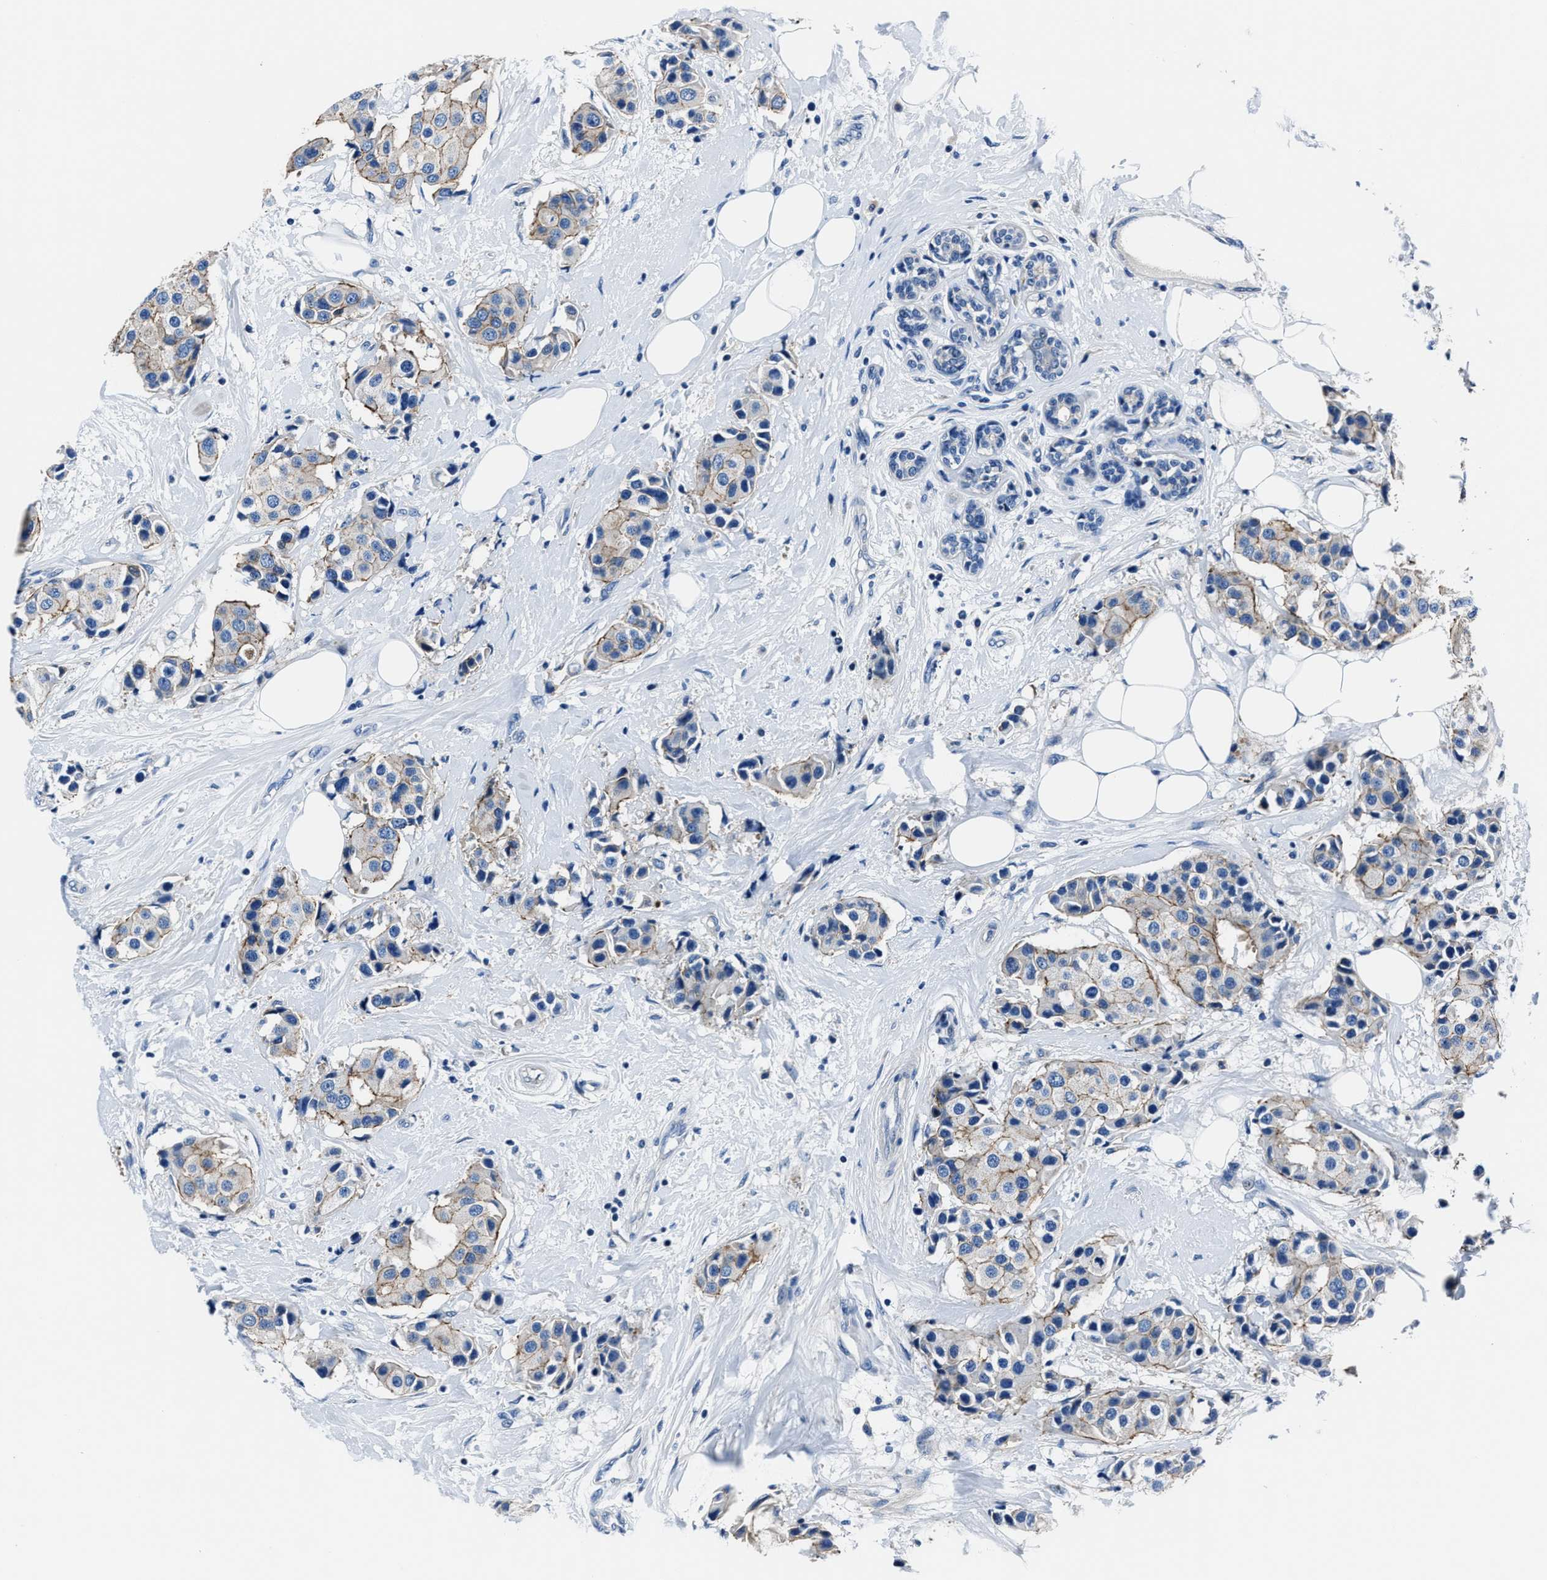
{"staining": {"intensity": "weak", "quantity": "25%-75%", "location": "cytoplasmic/membranous"}, "tissue": "breast cancer", "cell_type": "Tumor cells", "image_type": "cancer", "snomed": [{"axis": "morphology", "description": "Normal tissue, NOS"}, {"axis": "morphology", "description": "Duct carcinoma"}, {"axis": "topography", "description": "Breast"}], "caption": "Protein analysis of breast cancer (infiltrating ductal carcinoma) tissue displays weak cytoplasmic/membranous staining in approximately 25%-75% of tumor cells.", "gene": "LMO7", "patient": {"sex": "female", "age": 39}}